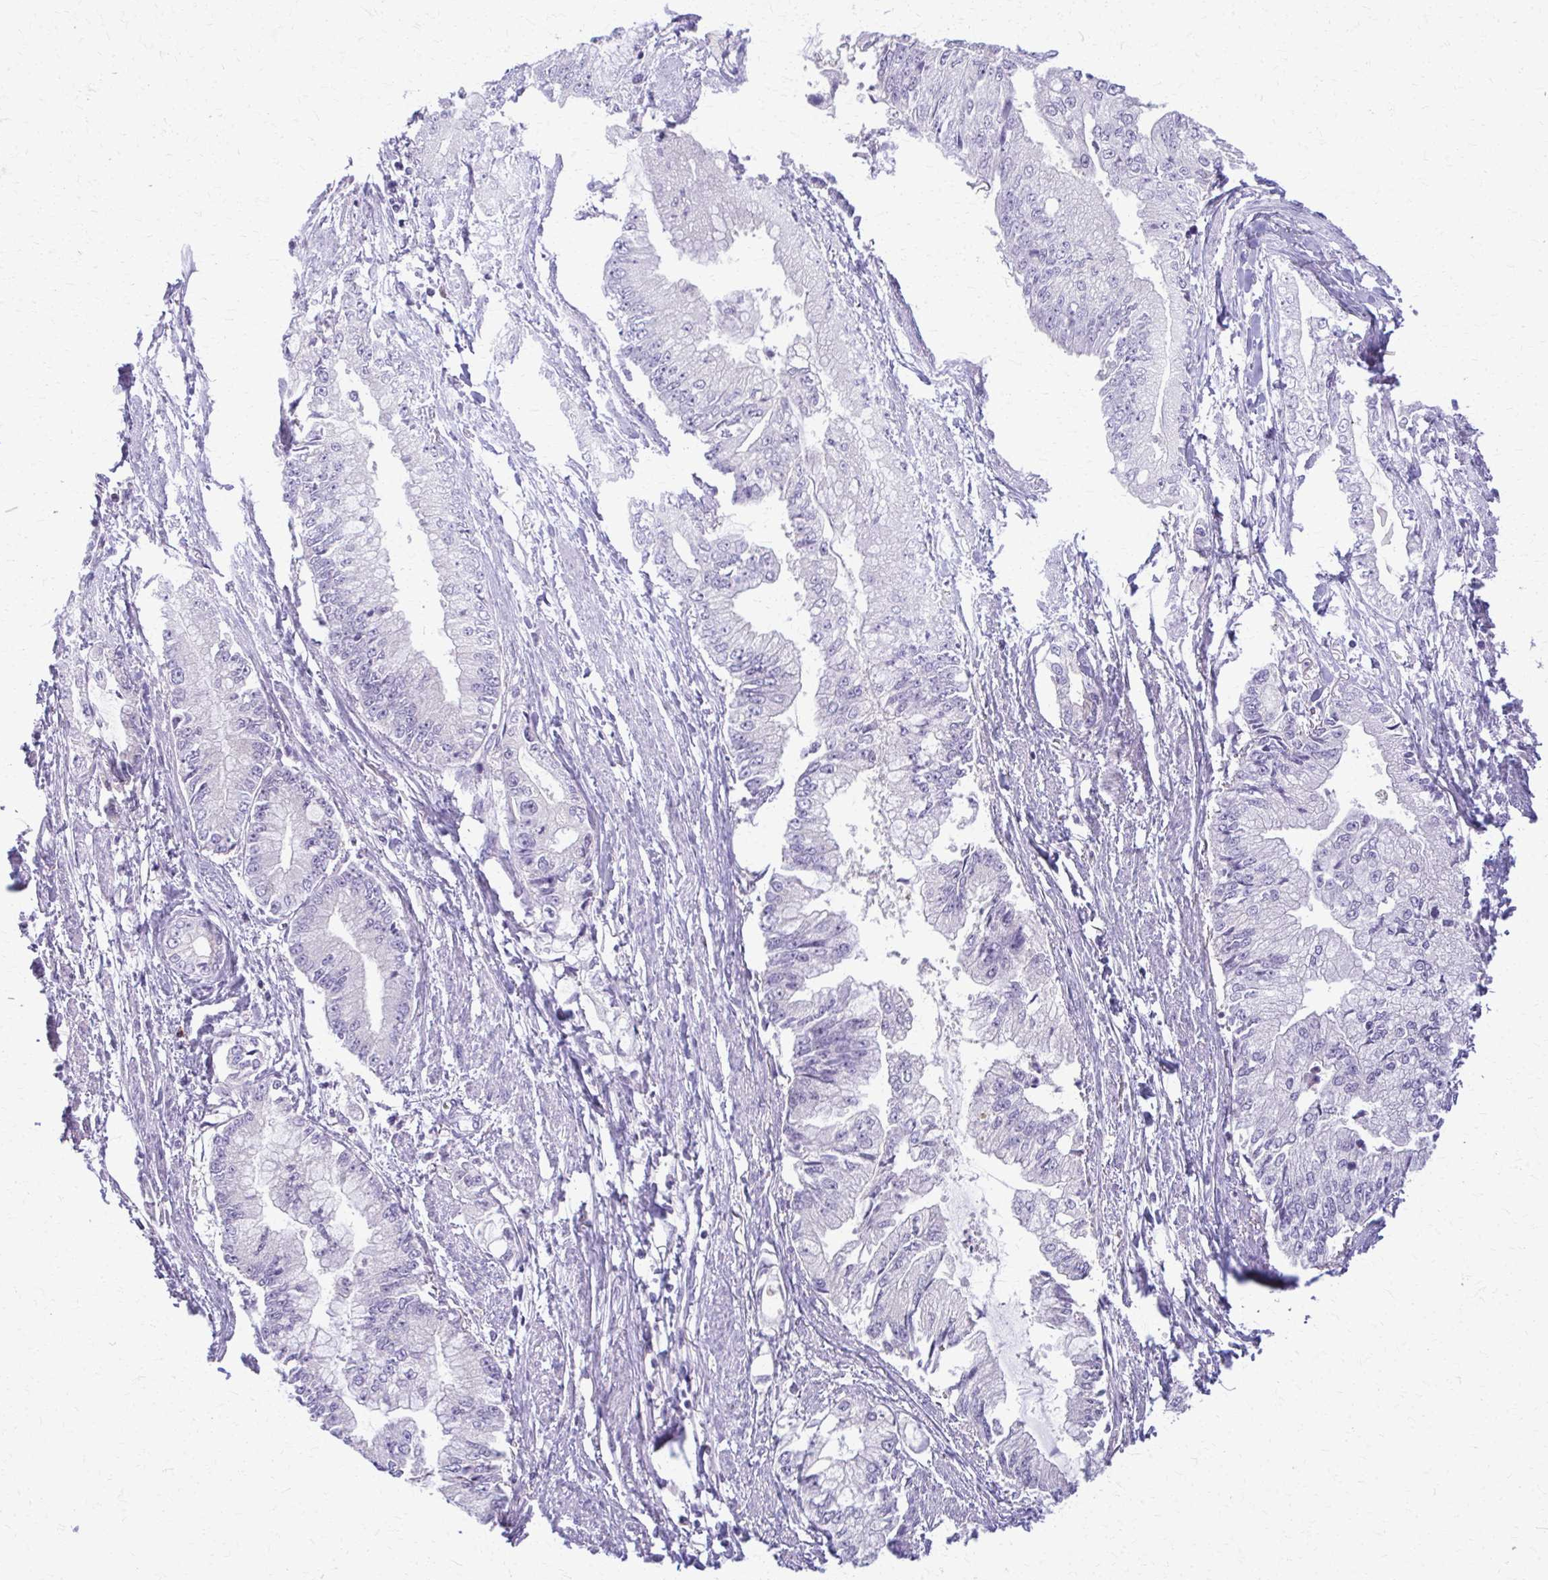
{"staining": {"intensity": "negative", "quantity": "none", "location": "none"}, "tissue": "stomach cancer", "cell_type": "Tumor cells", "image_type": "cancer", "snomed": [{"axis": "morphology", "description": "Adenocarcinoma, NOS"}, {"axis": "topography", "description": "Stomach, upper"}], "caption": "DAB (3,3'-diaminobenzidine) immunohistochemical staining of stomach adenocarcinoma exhibits no significant positivity in tumor cells.", "gene": "OR4M1", "patient": {"sex": "female", "age": 74}}